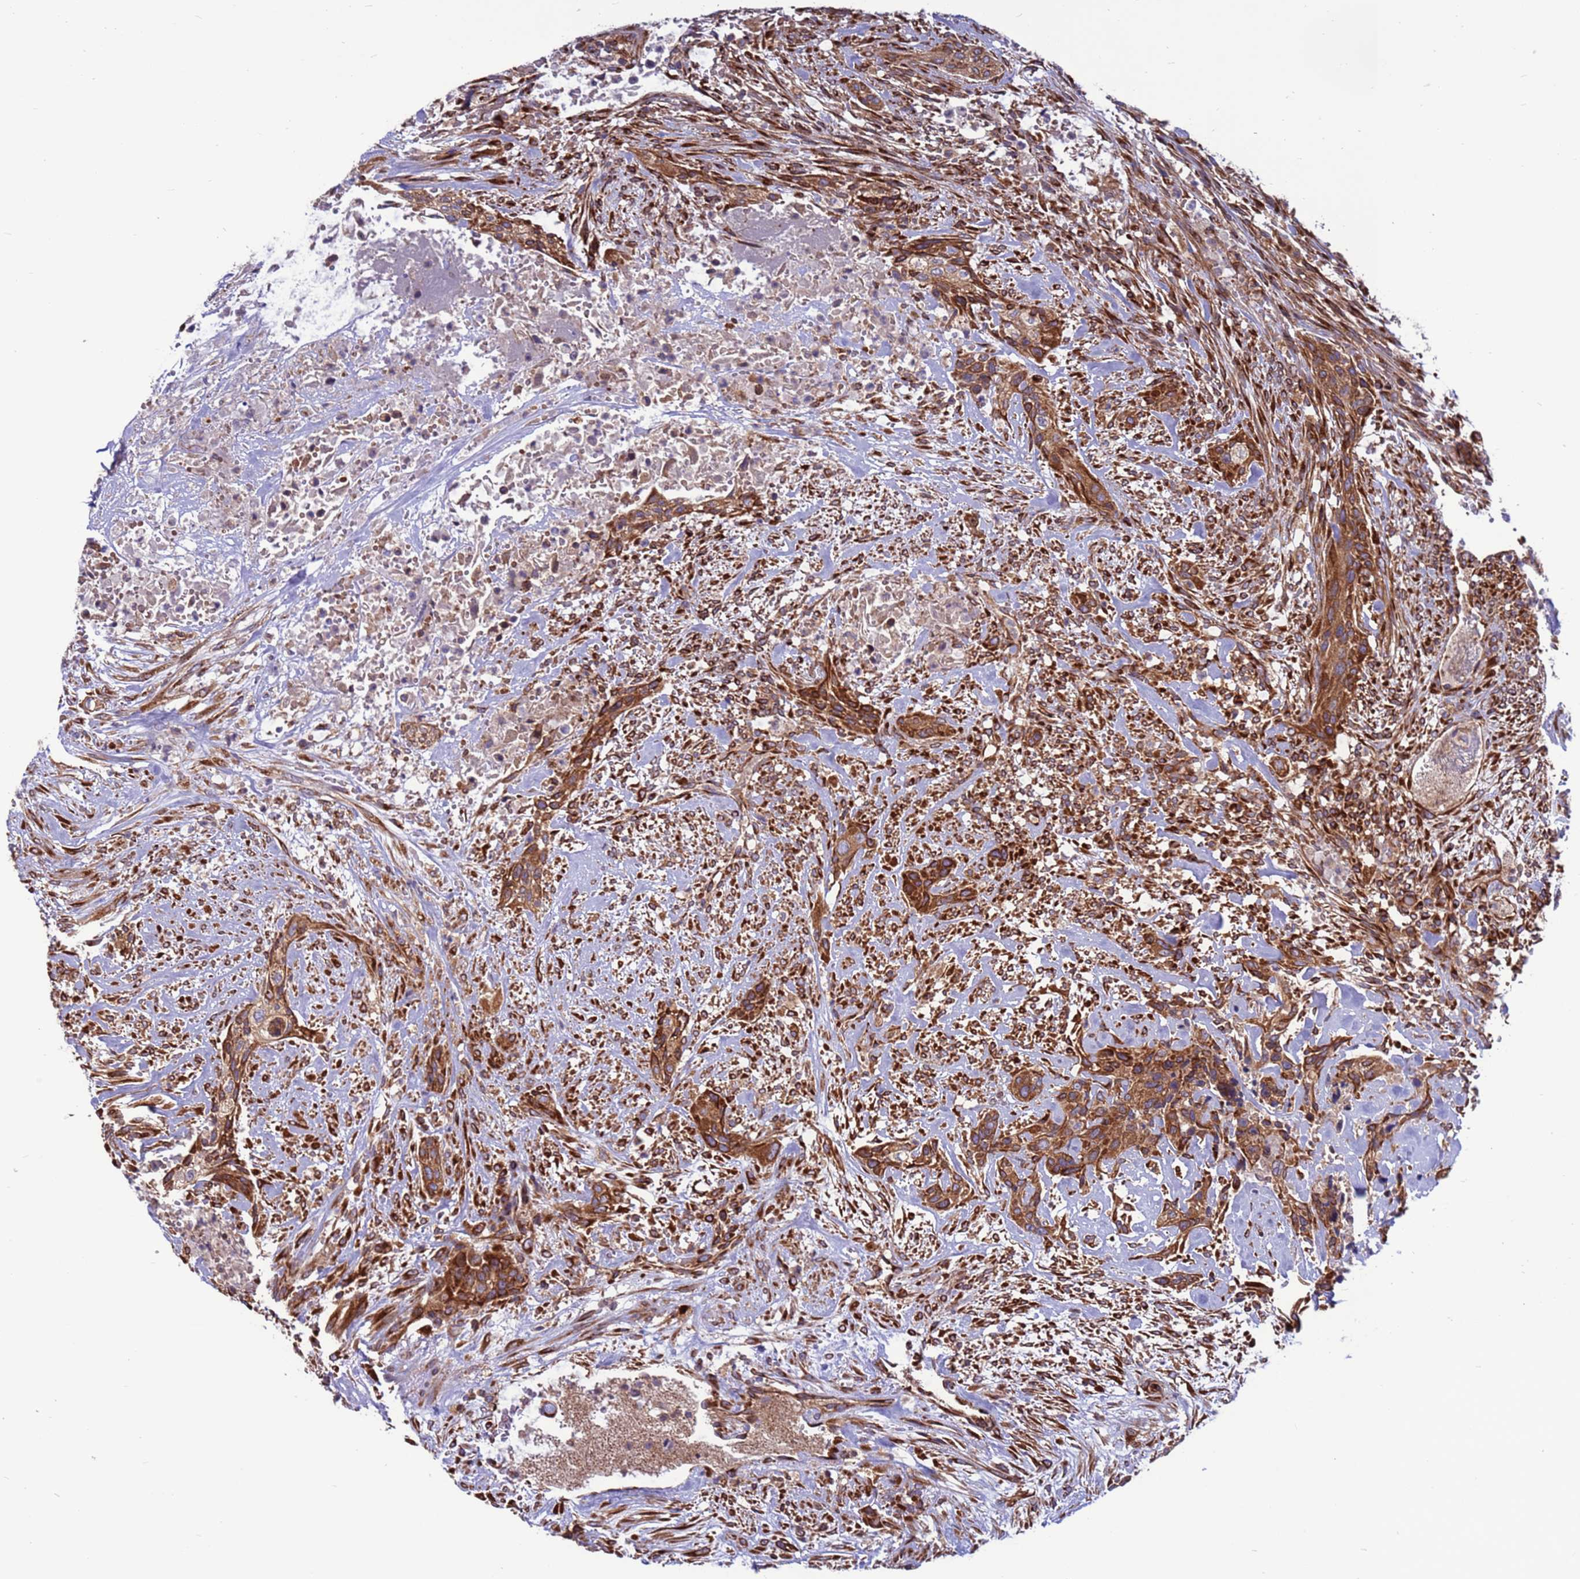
{"staining": {"intensity": "moderate", "quantity": ">75%", "location": "cytoplasmic/membranous"}, "tissue": "urothelial cancer", "cell_type": "Tumor cells", "image_type": "cancer", "snomed": [{"axis": "morphology", "description": "Urothelial carcinoma, High grade"}, {"axis": "topography", "description": "Urinary bladder"}], "caption": "Immunohistochemistry (IHC) histopathology image of neoplastic tissue: urothelial cancer stained using immunohistochemistry shows medium levels of moderate protein expression localized specifically in the cytoplasmic/membranous of tumor cells, appearing as a cytoplasmic/membranous brown color.", "gene": "ZC3HAV1", "patient": {"sex": "male", "age": 35}}